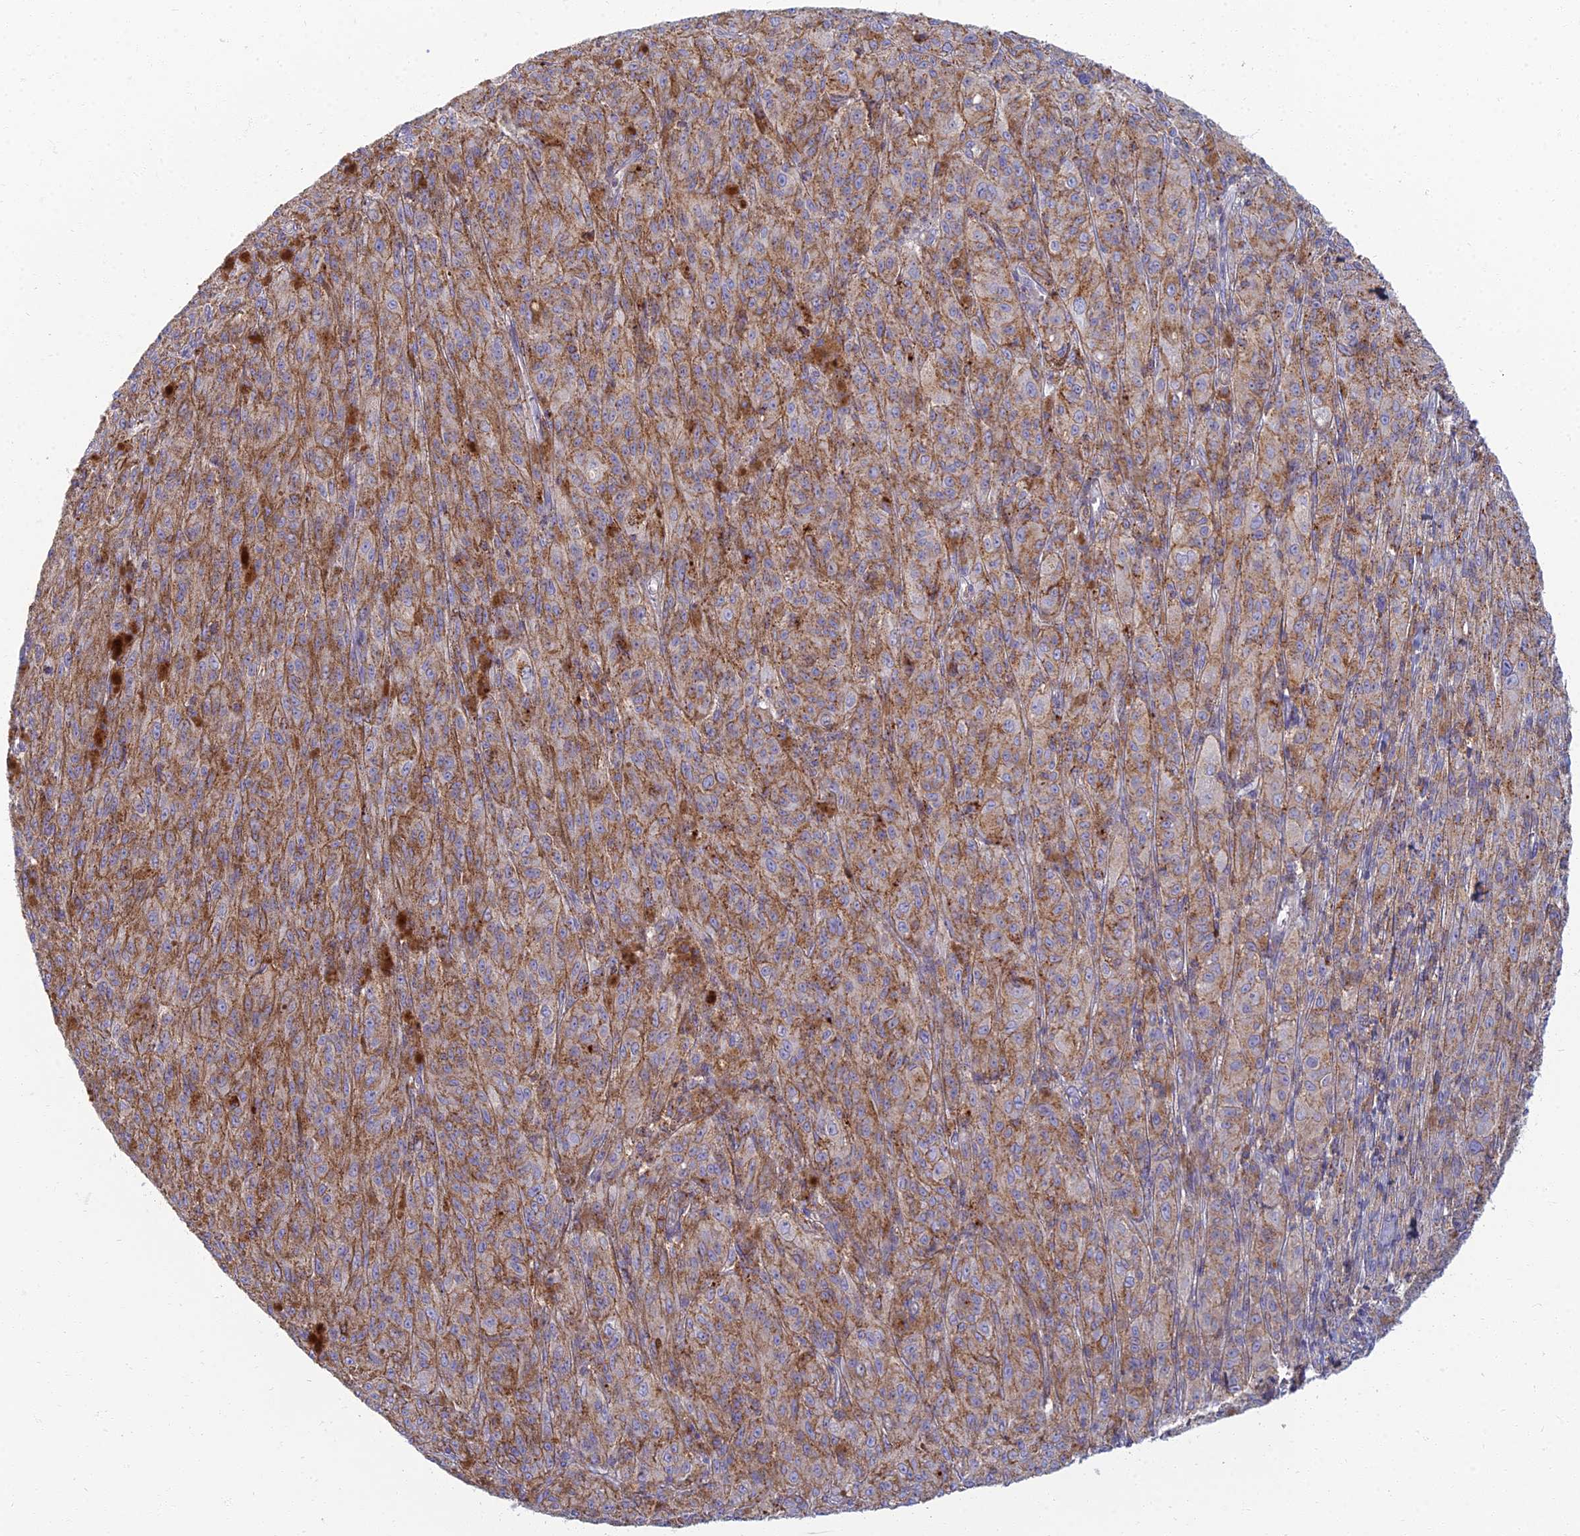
{"staining": {"intensity": "moderate", "quantity": ">75%", "location": "cytoplasmic/membranous"}, "tissue": "melanoma", "cell_type": "Tumor cells", "image_type": "cancer", "snomed": [{"axis": "morphology", "description": "Malignant melanoma, NOS"}, {"axis": "topography", "description": "Skin"}], "caption": "Moderate cytoplasmic/membranous expression for a protein is present in about >75% of tumor cells of melanoma using IHC.", "gene": "CHMP4B", "patient": {"sex": "female", "age": 52}}